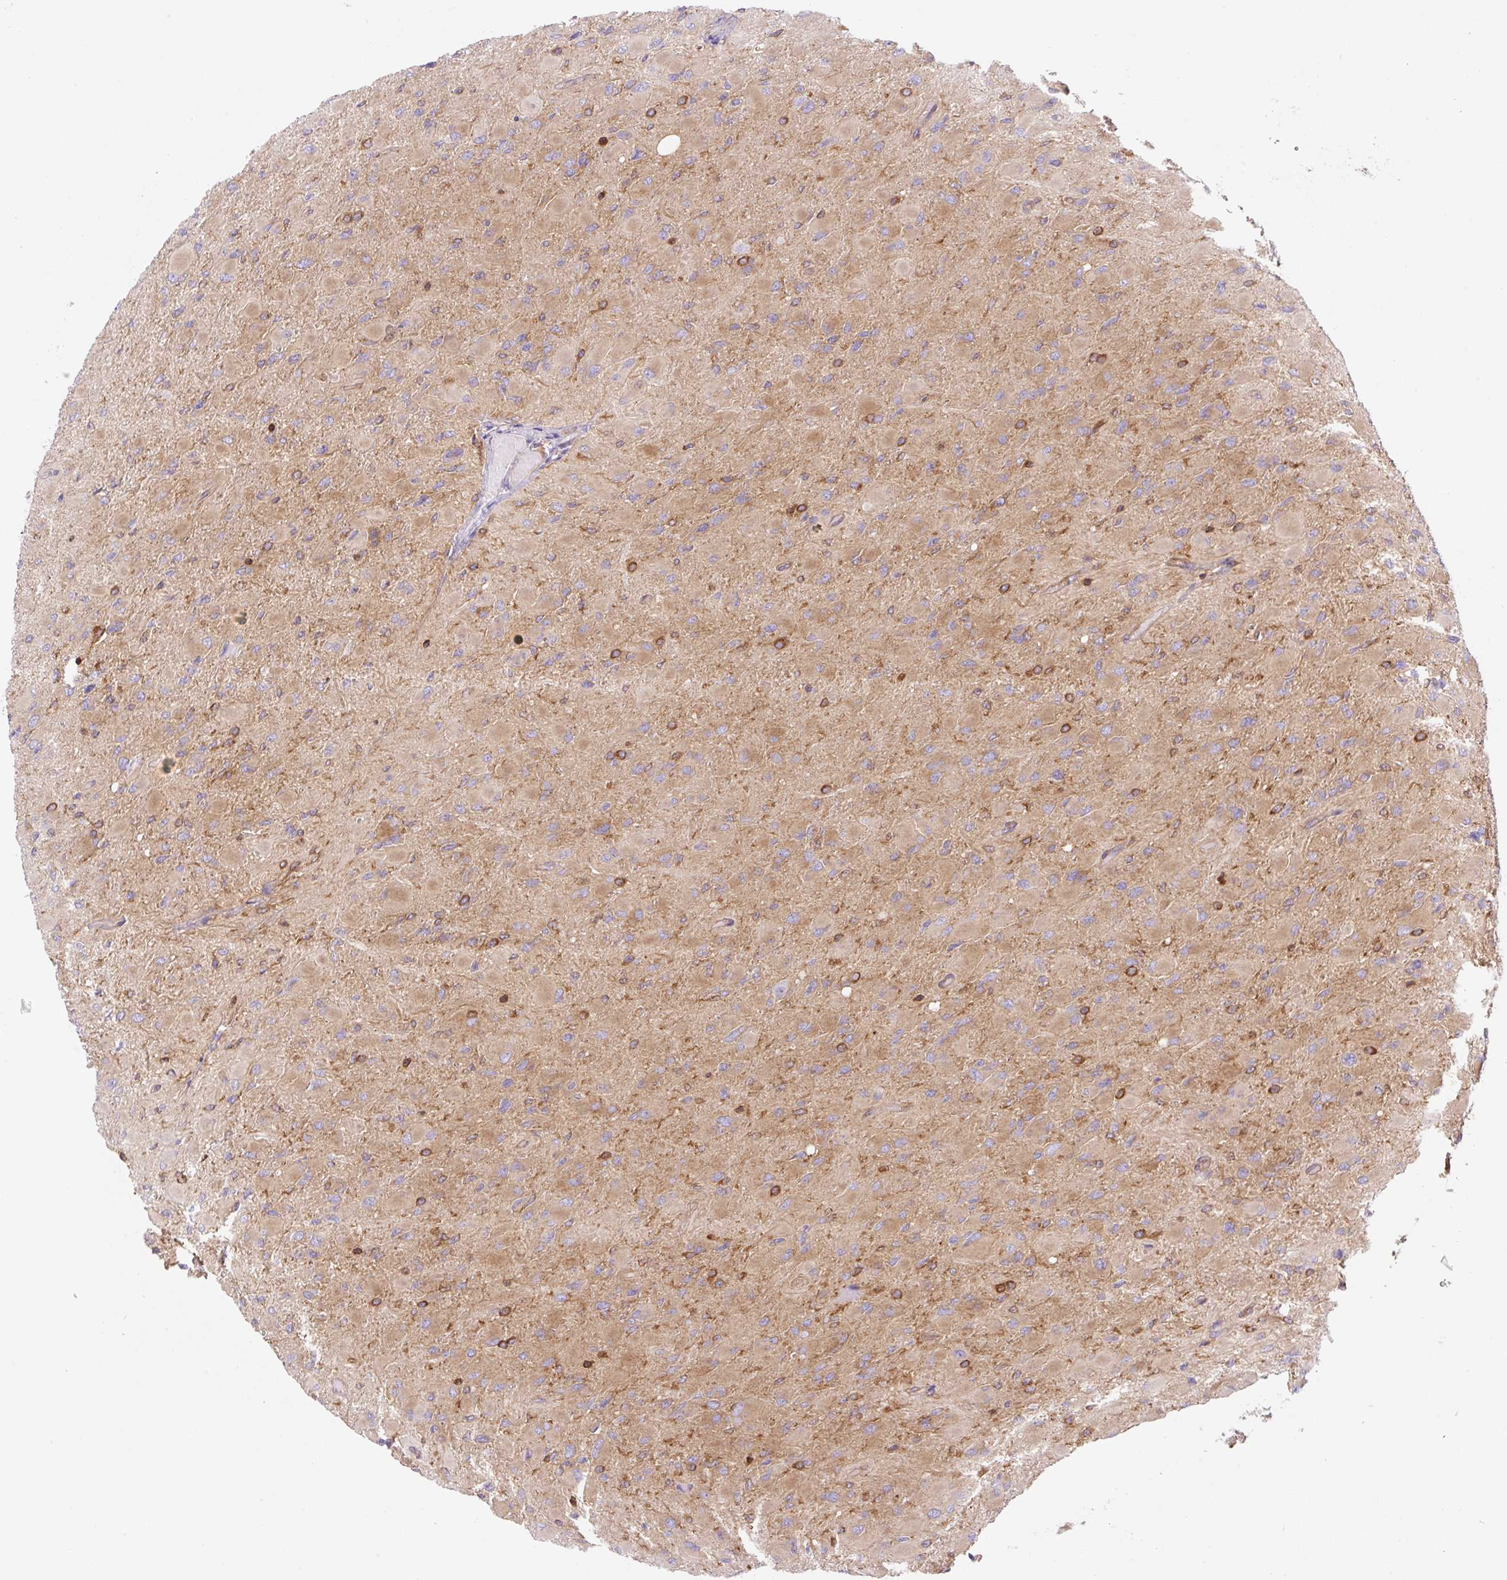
{"staining": {"intensity": "moderate", "quantity": ">75%", "location": "cytoplasmic/membranous"}, "tissue": "glioma", "cell_type": "Tumor cells", "image_type": "cancer", "snomed": [{"axis": "morphology", "description": "Glioma, malignant, High grade"}, {"axis": "topography", "description": "Cerebral cortex"}], "caption": "Approximately >75% of tumor cells in malignant glioma (high-grade) show moderate cytoplasmic/membranous protein positivity as visualized by brown immunohistochemical staining.", "gene": "DNM2", "patient": {"sex": "female", "age": 36}}